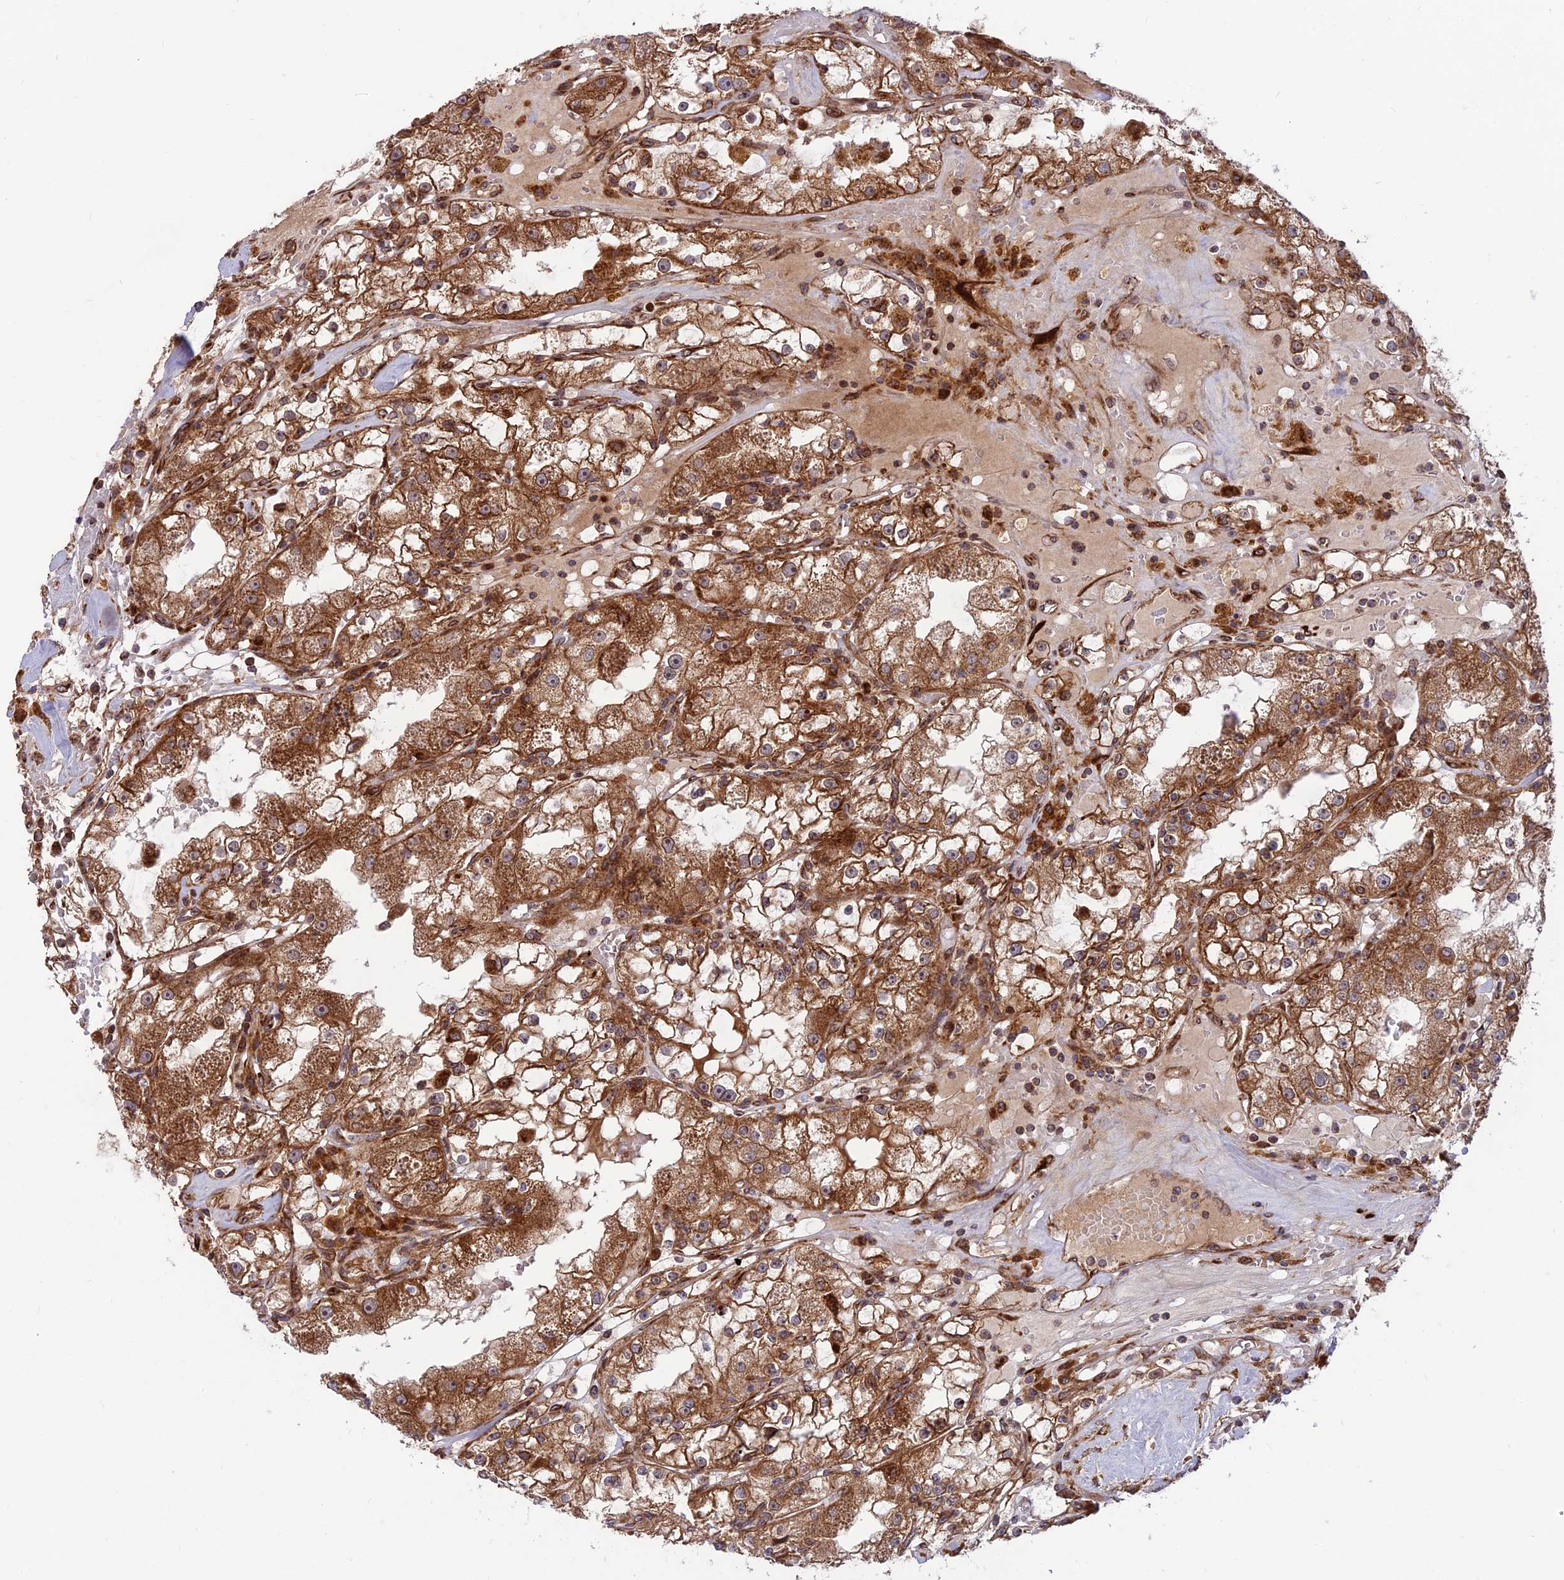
{"staining": {"intensity": "strong", "quantity": ">75%", "location": "cytoplasmic/membranous"}, "tissue": "renal cancer", "cell_type": "Tumor cells", "image_type": "cancer", "snomed": [{"axis": "morphology", "description": "Adenocarcinoma, NOS"}, {"axis": "topography", "description": "Kidney"}], "caption": "Renal adenocarcinoma stained with a protein marker displays strong staining in tumor cells.", "gene": "CRTAP", "patient": {"sex": "male", "age": 56}}